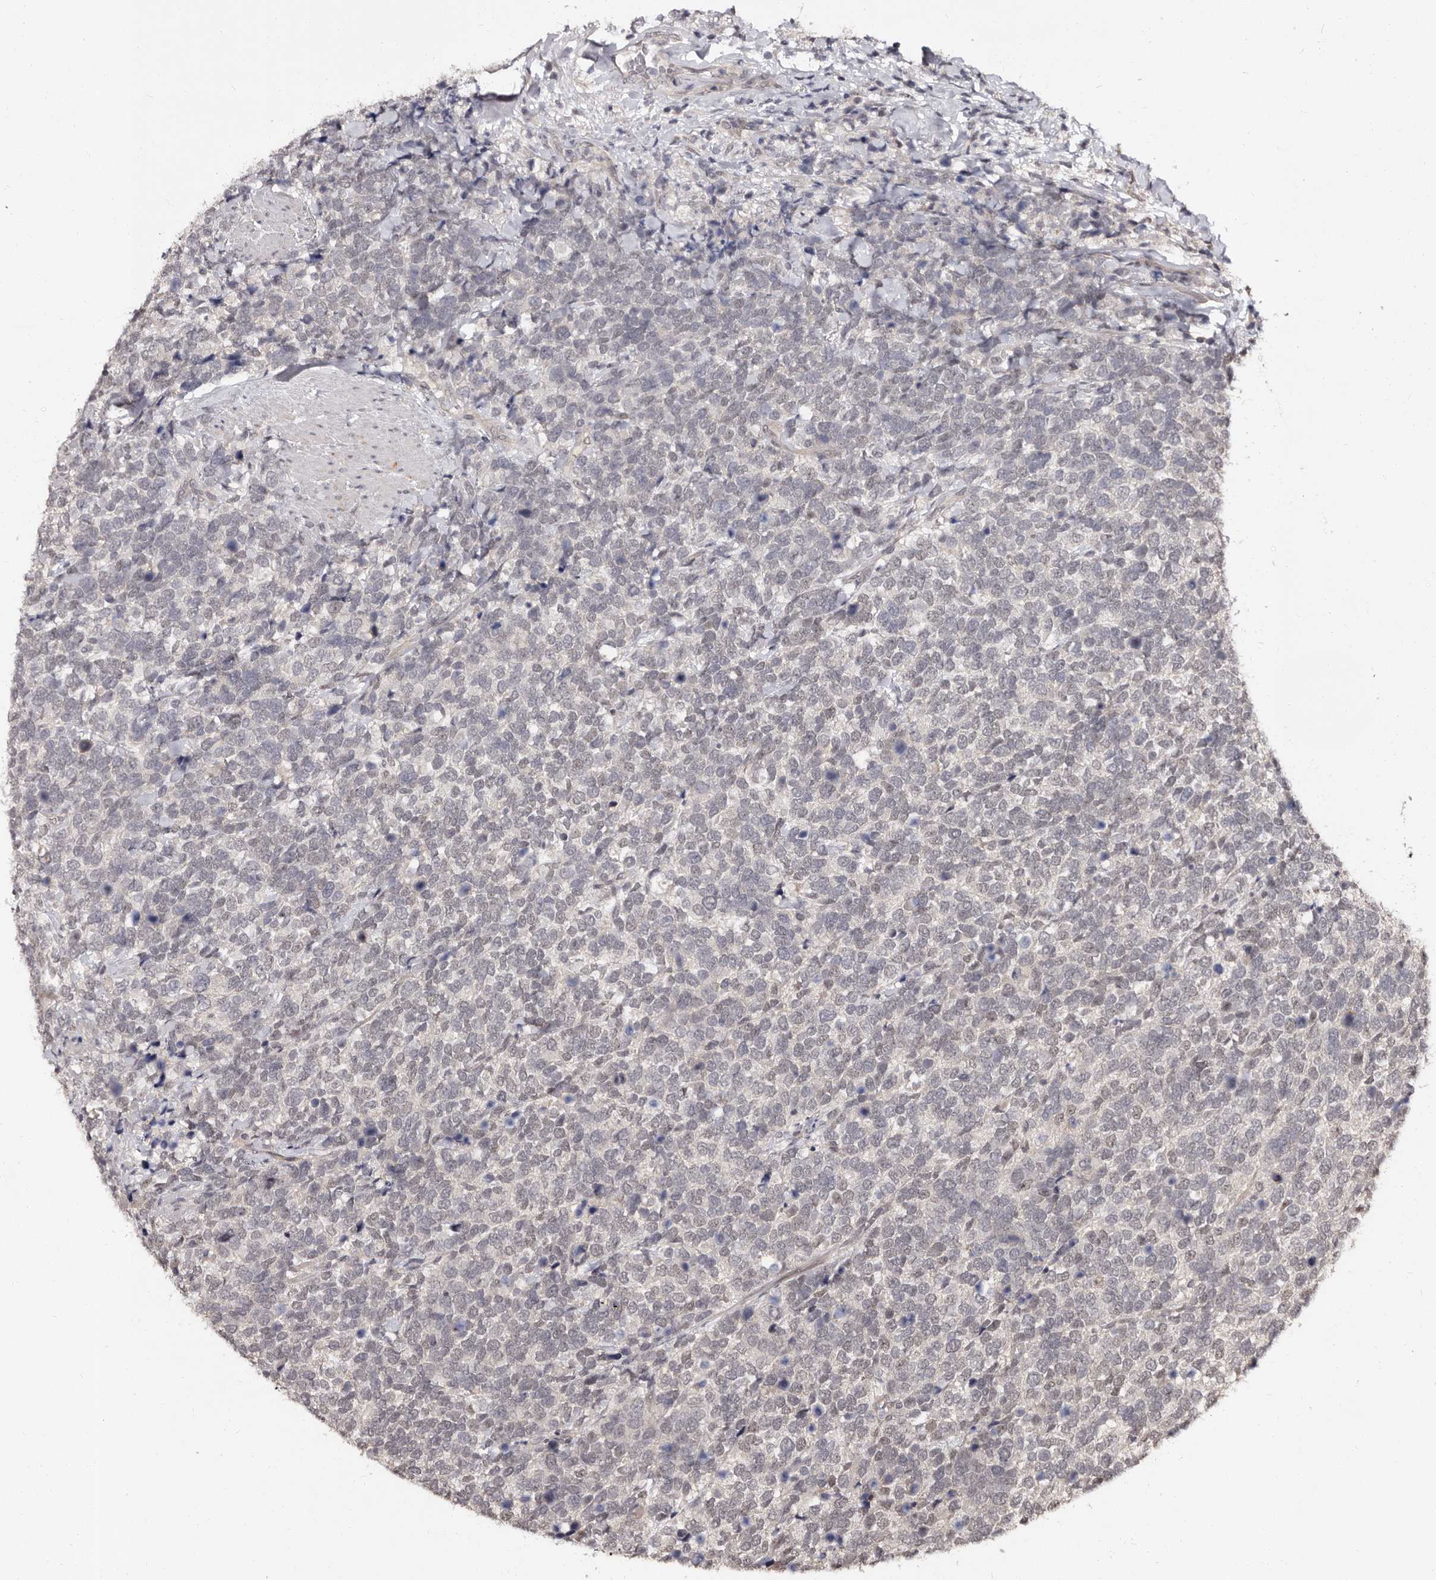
{"staining": {"intensity": "negative", "quantity": "none", "location": "none"}, "tissue": "urothelial cancer", "cell_type": "Tumor cells", "image_type": "cancer", "snomed": [{"axis": "morphology", "description": "Urothelial carcinoma, High grade"}, {"axis": "topography", "description": "Urinary bladder"}], "caption": "Immunohistochemistry of urothelial cancer reveals no expression in tumor cells.", "gene": "TBC1D22B", "patient": {"sex": "female", "age": 82}}